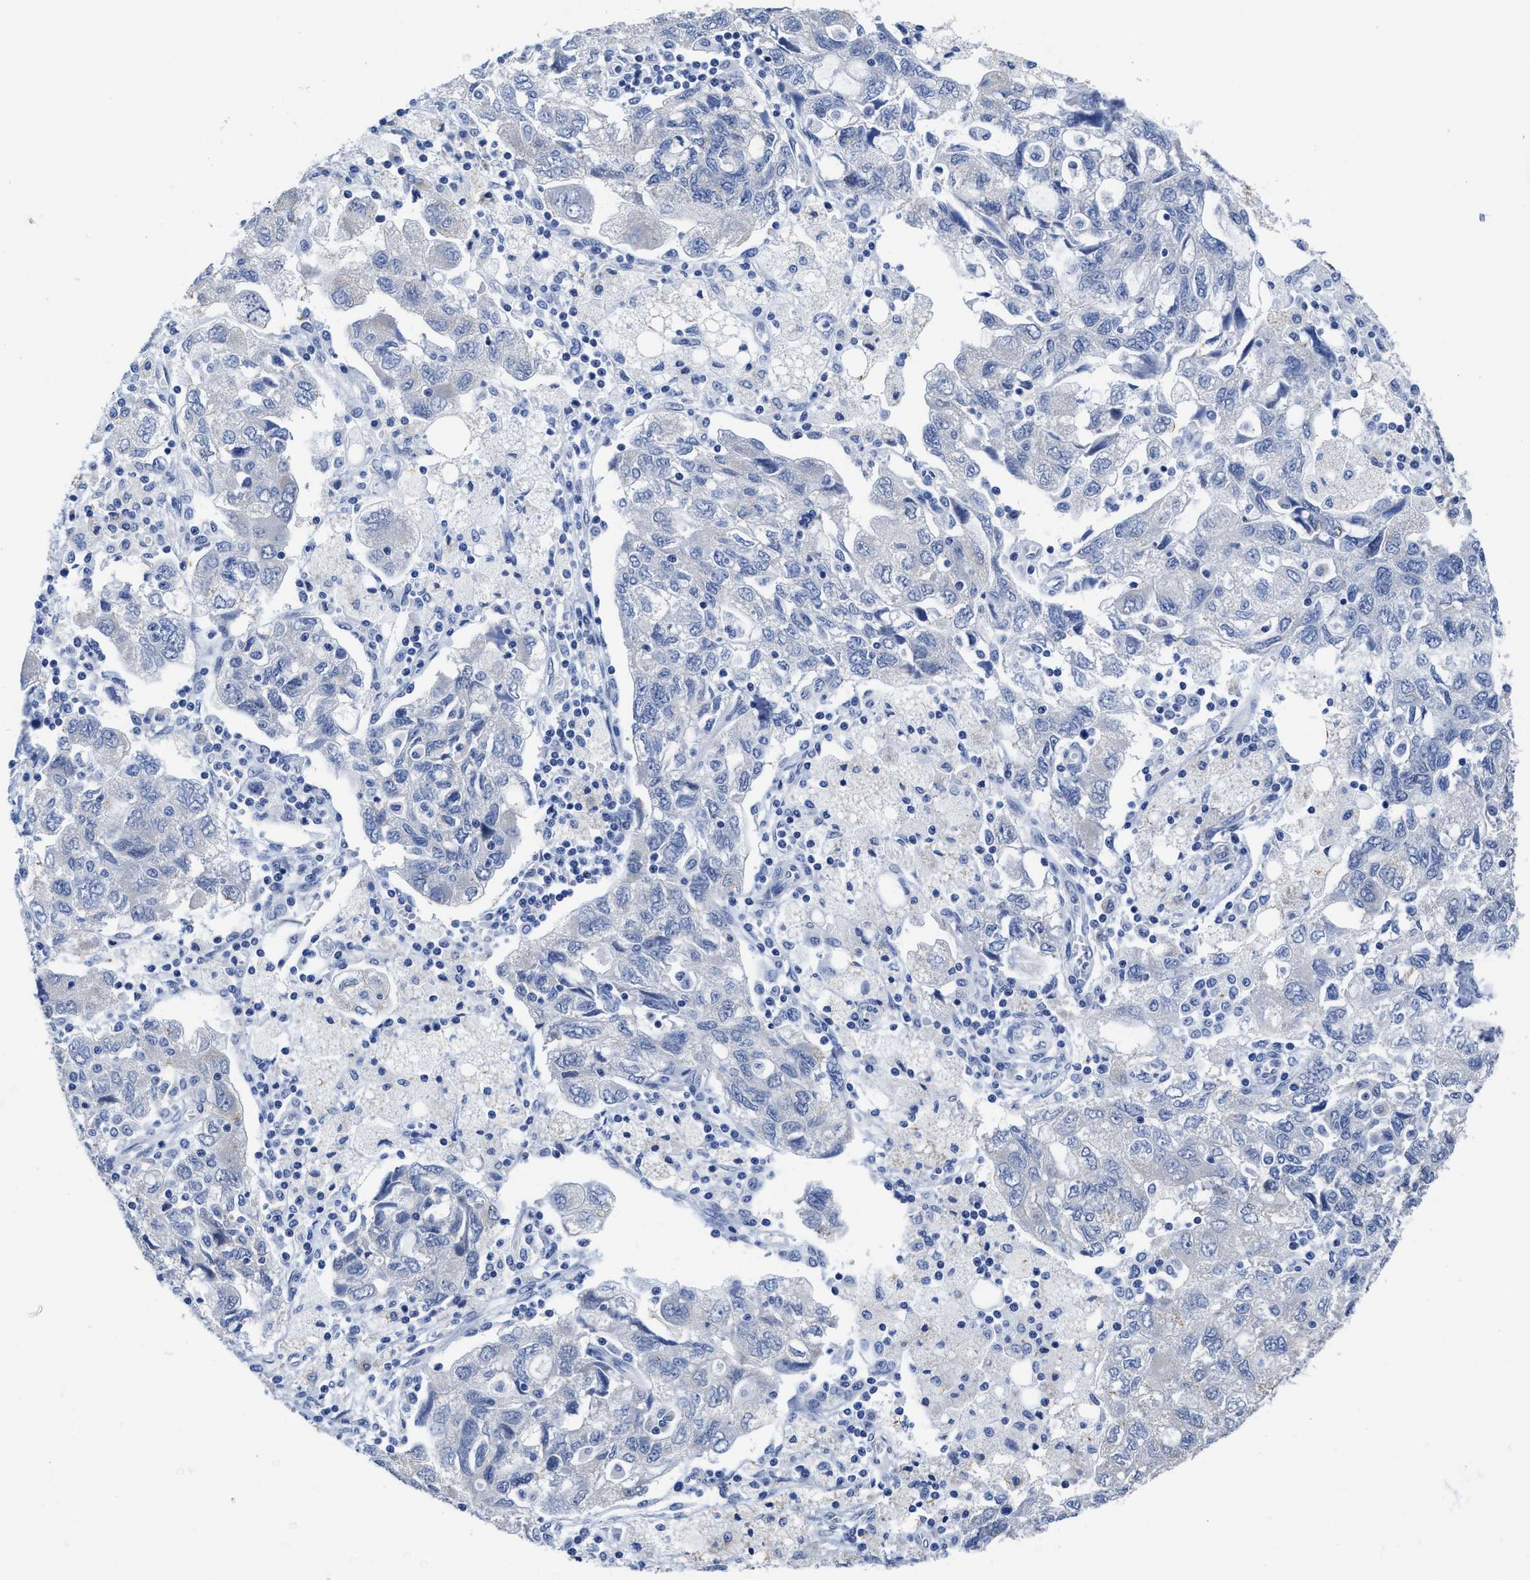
{"staining": {"intensity": "negative", "quantity": "none", "location": "none"}, "tissue": "ovarian cancer", "cell_type": "Tumor cells", "image_type": "cancer", "snomed": [{"axis": "morphology", "description": "Carcinoma, NOS"}, {"axis": "morphology", "description": "Cystadenocarcinoma, serous, NOS"}, {"axis": "topography", "description": "Ovary"}], "caption": "Tumor cells are negative for brown protein staining in ovarian serous cystadenocarcinoma.", "gene": "HOOK1", "patient": {"sex": "female", "age": 69}}